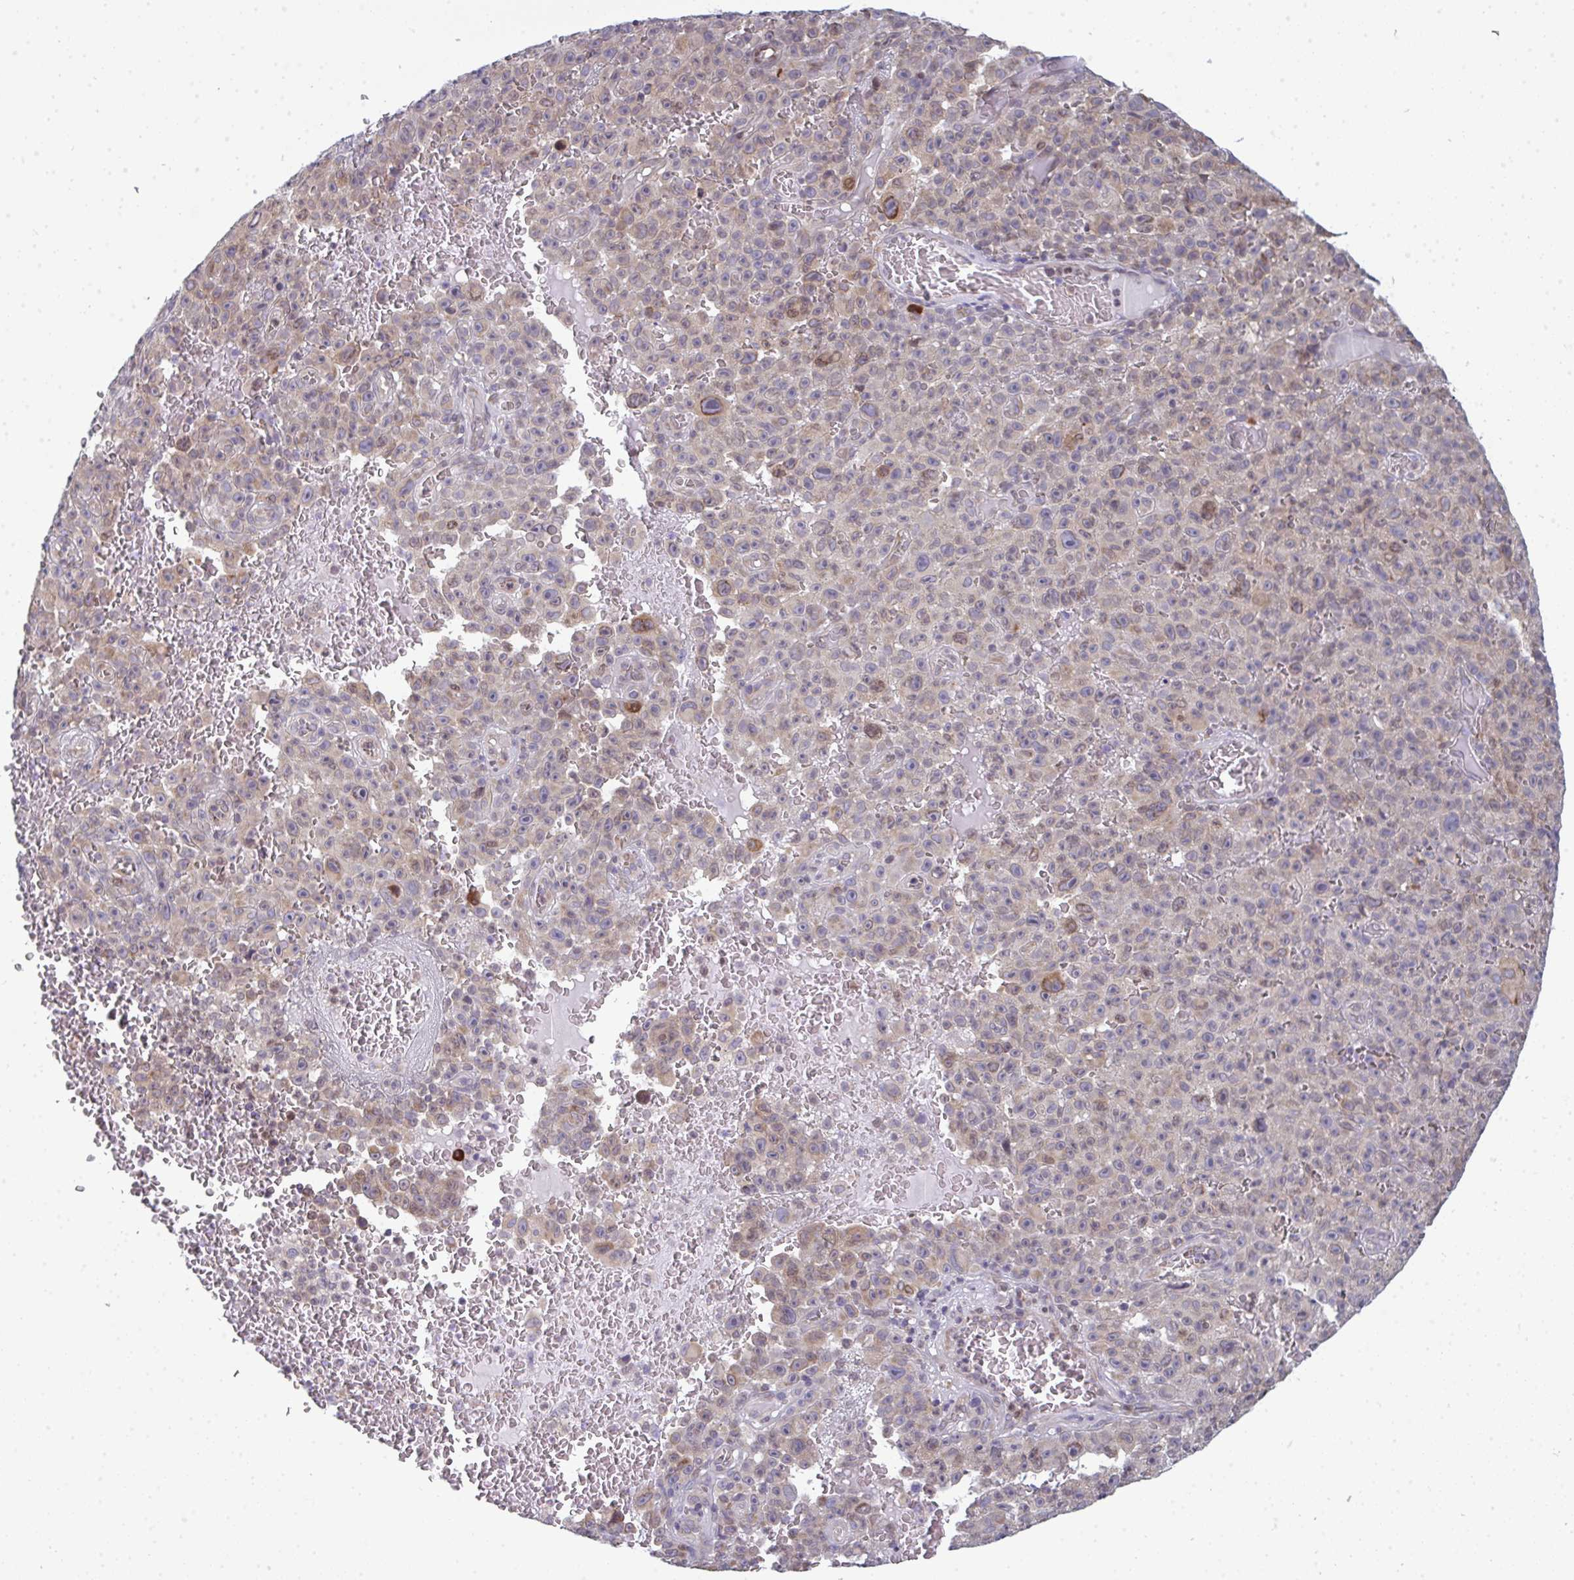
{"staining": {"intensity": "weak", "quantity": ">75%", "location": "cytoplasmic/membranous"}, "tissue": "melanoma", "cell_type": "Tumor cells", "image_type": "cancer", "snomed": [{"axis": "morphology", "description": "Malignant melanoma, NOS"}, {"axis": "topography", "description": "Skin"}], "caption": "Melanoma tissue shows weak cytoplasmic/membranous staining in approximately >75% of tumor cells, visualized by immunohistochemistry. The staining was performed using DAB (3,3'-diaminobenzidine), with brown indicating positive protein expression. Nuclei are stained blue with hematoxylin.", "gene": "LYSMD4", "patient": {"sex": "female", "age": 82}}